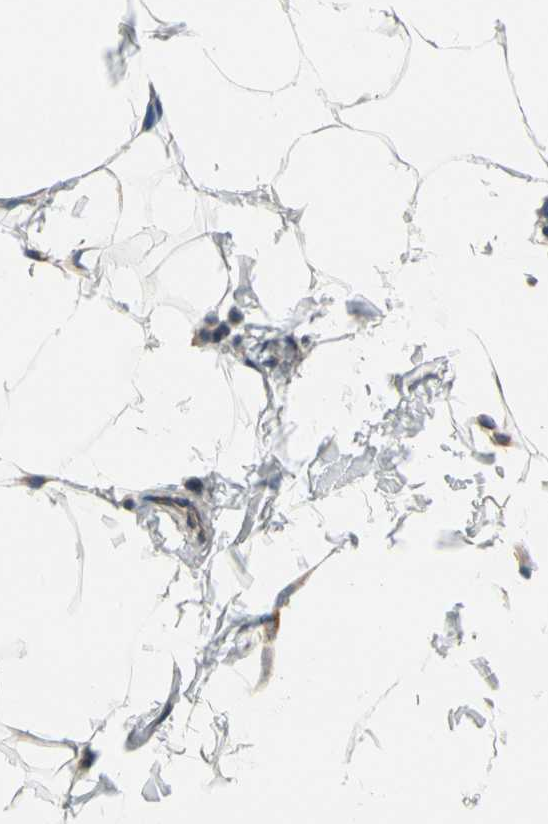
{"staining": {"intensity": "weak", "quantity": ">75%", "location": "cytoplasmic/membranous"}, "tissue": "adipose tissue", "cell_type": "Adipocytes", "image_type": "normal", "snomed": [{"axis": "morphology", "description": "Normal tissue, NOS"}, {"axis": "topography", "description": "Vascular tissue"}], "caption": "High-power microscopy captured an immunohistochemistry (IHC) histopathology image of normal adipose tissue, revealing weak cytoplasmic/membranous expression in approximately >75% of adipocytes.", "gene": "MAP3K3", "patient": {"sex": "male", "age": 41}}